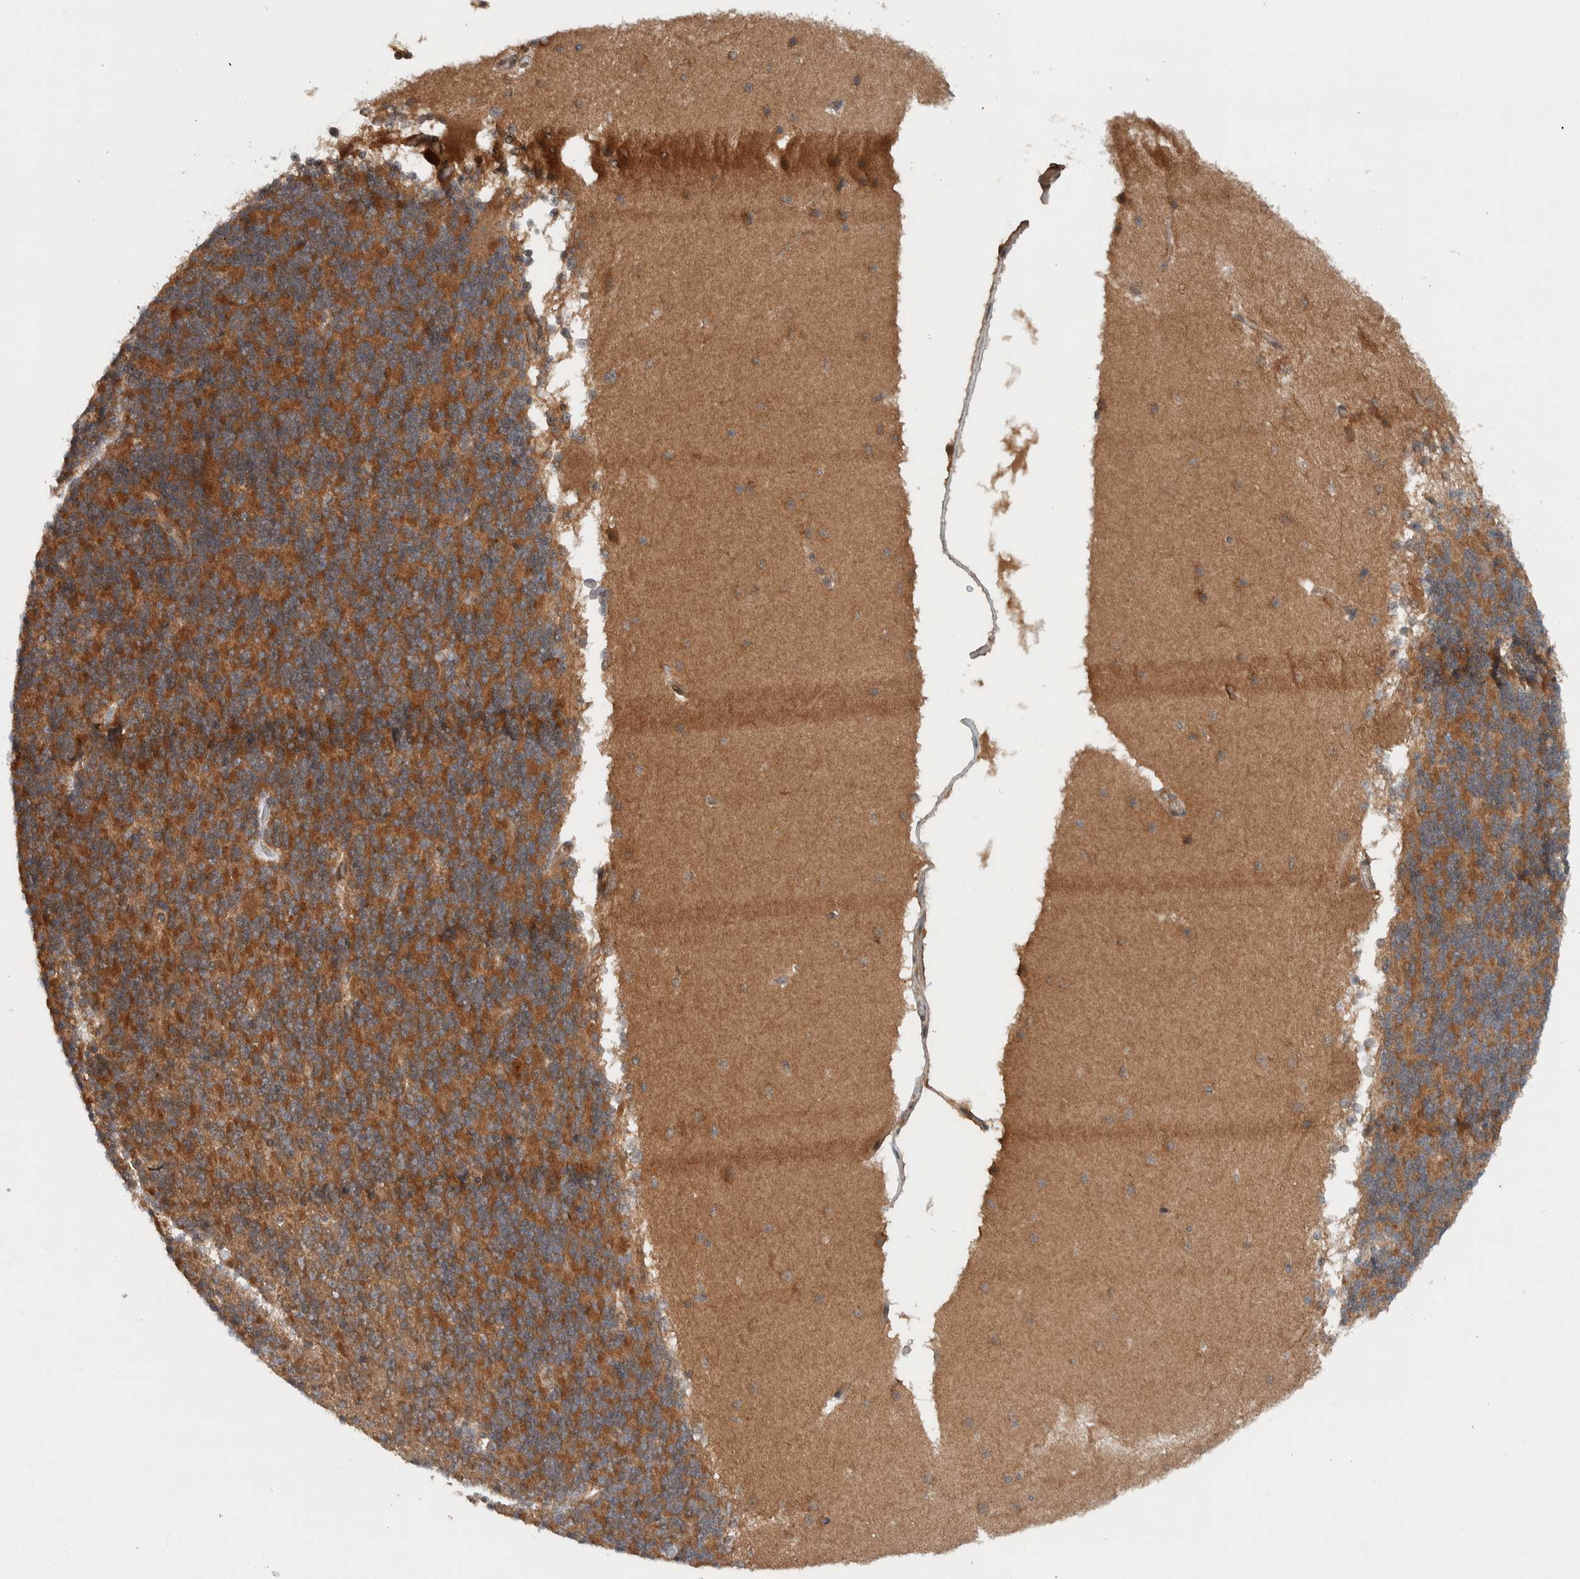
{"staining": {"intensity": "moderate", "quantity": "25%-75%", "location": "cytoplasmic/membranous"}, "tissue": "cerebellum", "cell_type": "Cells in granular layer", "image_type": "normal", "snomed": [{"axis": "morphology", "description": "Normal tissue, NOS"}, {"axis": "topography", "description": "Cerebellum"}], "caption": "IHC micrograph of unremarkable cerebellum stained for a protein (brown), which reveals medium levels of moderate cytoplasmic/membranous staining in about 25%-75% of cells in granular layer.", "gene": "KLHL6", "patient": {"sex": "female", "age": 19}}